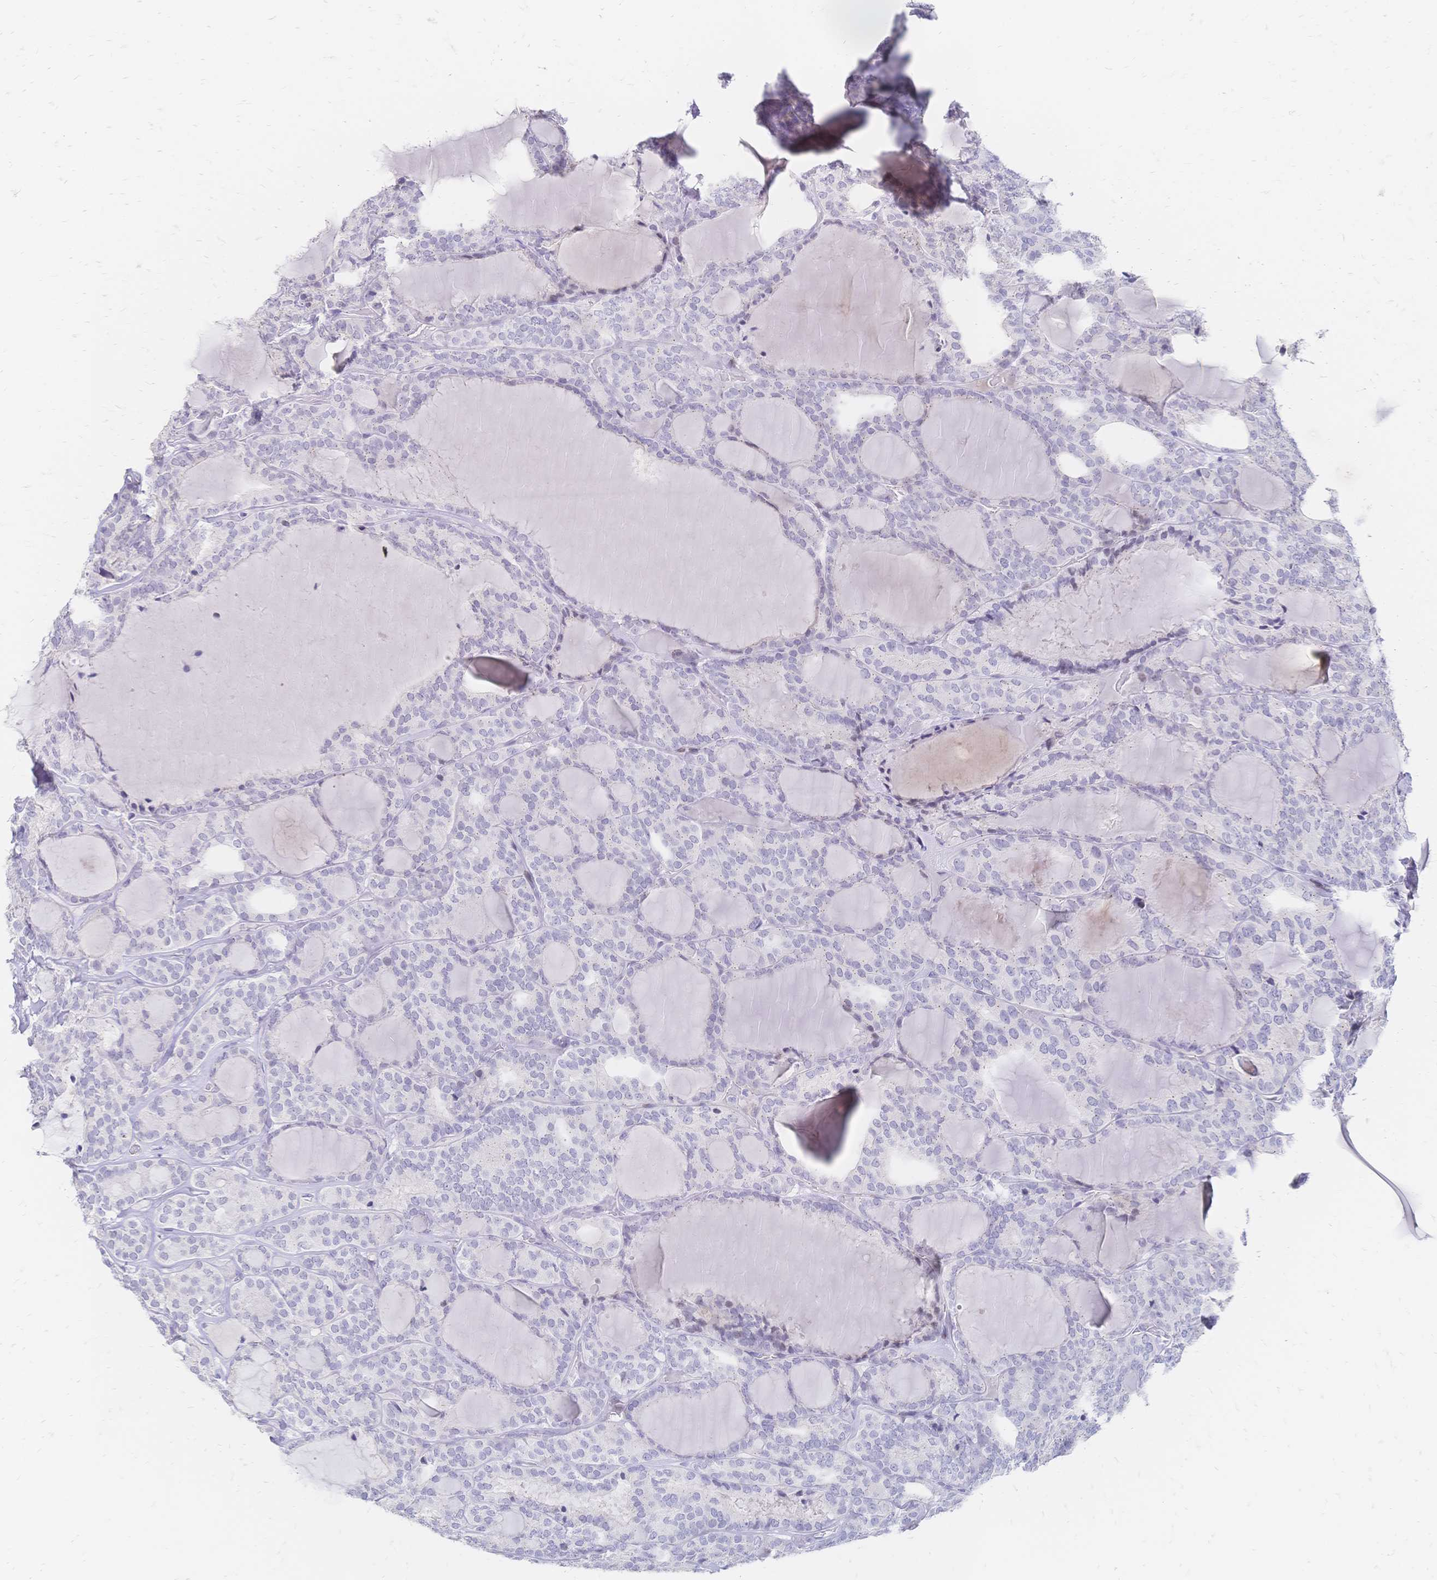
{"staining": {"intensity": "negative", "quantity": "none", "location": "none"}, "tissue": "thyroid cancer", "cell_type": "Tumor cells", "image_type": "cancer", "snomed": [{"axis": "morphology", "description": "Follicular adenoma carcinoma, NOS"}, {"axis": "topography", "description": "Thyroid gland"}], "caption": "Immunohistochemical staining of human thyroid follicular adenoma carcinoma reveals no significant positivity in tumor cells.", "gene": "PSORS1C2", "patient": {"sex": "male", "age": 74}}